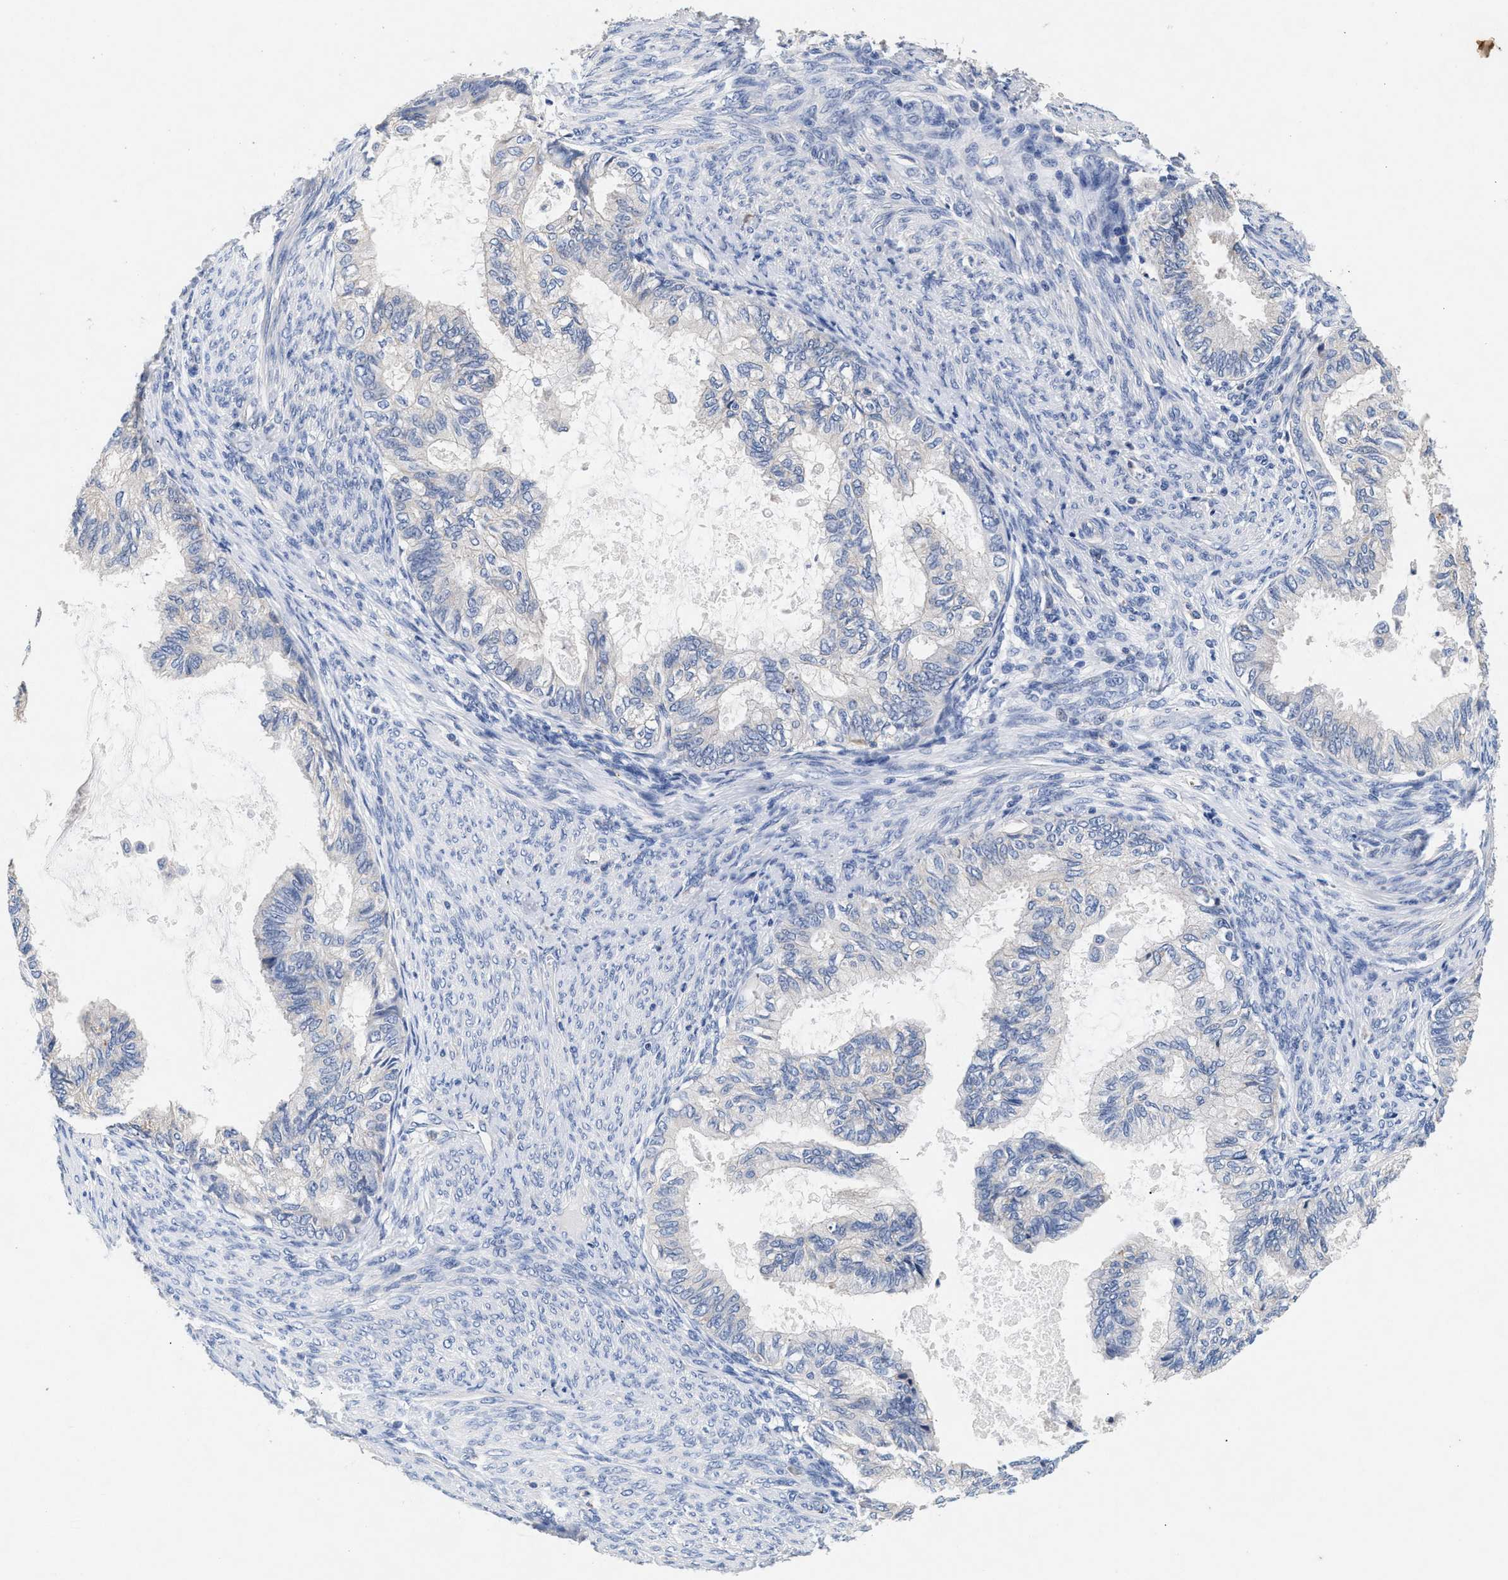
{"staining": {"intensity": "negative", "quantity": "none", "location": "none"}, "tissue": "cervical cancer", "cell_type": "Tumor cells", "image_type": "cancer", "snomed": [{"axis": "morphology", "description": "Normal tissue, NOS"}, {"axis": "morphology", "description": "Adenocarcinoma, NOS"}, {"axis": "topography", "description": "Cervix"}, {"axis": "topography", "description": "Endometrium"}], "caption": "Immunohistochemistry photomicrograph of cervical adenocarcinoma stained for a protein (brown), which reveals no staining in tumor cells.", "gene": "GNAI3", "patient": {"sex": "female", "age": 86}}